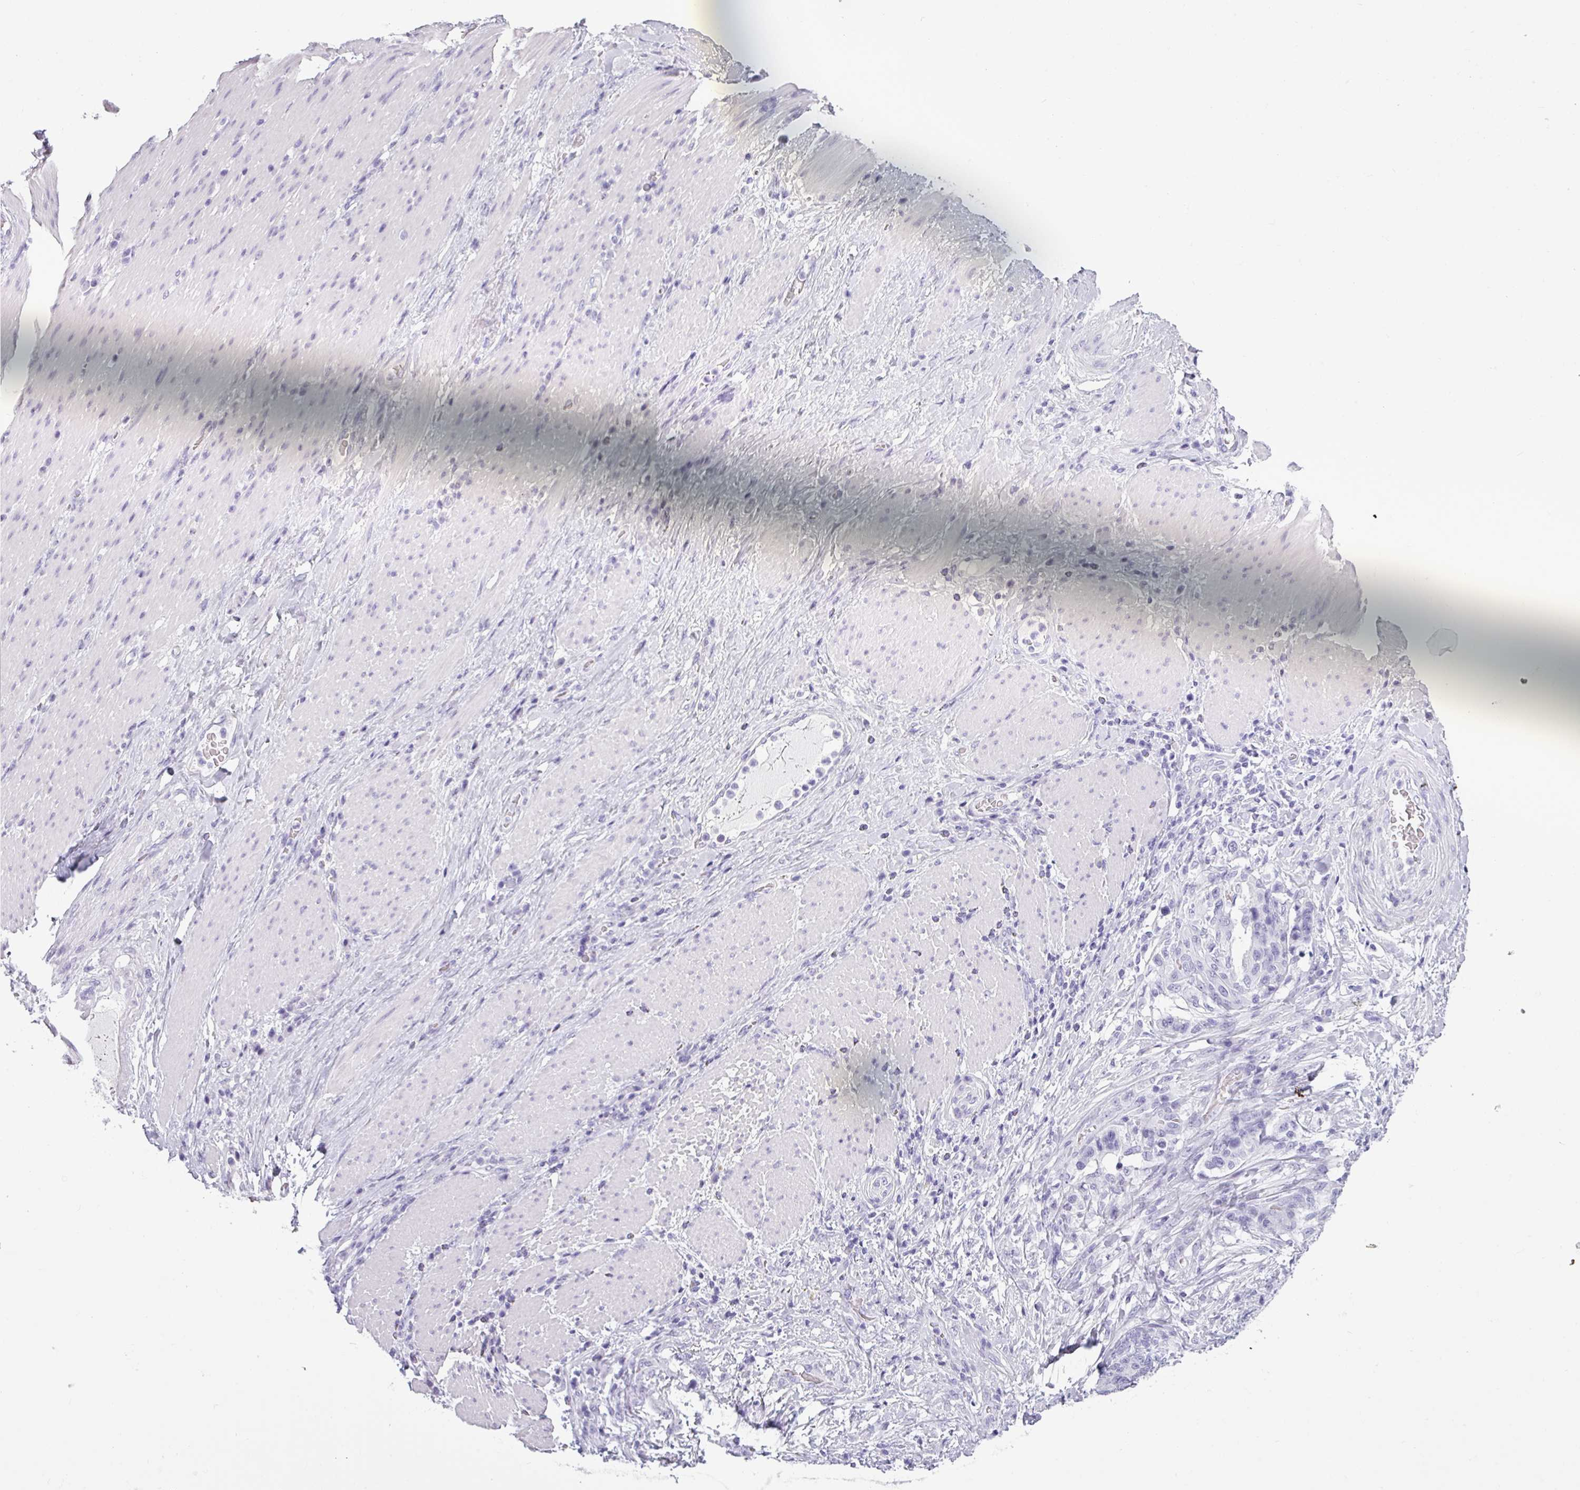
{"staining": {"intensity": "negative", "quantity": "none", "location": "none"}, "tissue": "stomach cancer", "cell_type": "Tumor cells", "image_type": "cancer", "snomed": [{"axis": "morphology", "description": "Normal tissue, NOS"}, {"axis": "morphology", "description": "Adenocarcinoma, NOS"}, {"axis": "topography", "description": "Stomach"}], "caption": "IHC of human stomach cancer reveals no expression in tumor cells. (Stains: DAB (3,3'-diaminobenzidine) IHC with hematoxylin counter stain, Microscopy: brightfield microscopy at high magnification).", "gene": "CDH16", "patient": {"sex": "female", "age": 64}}